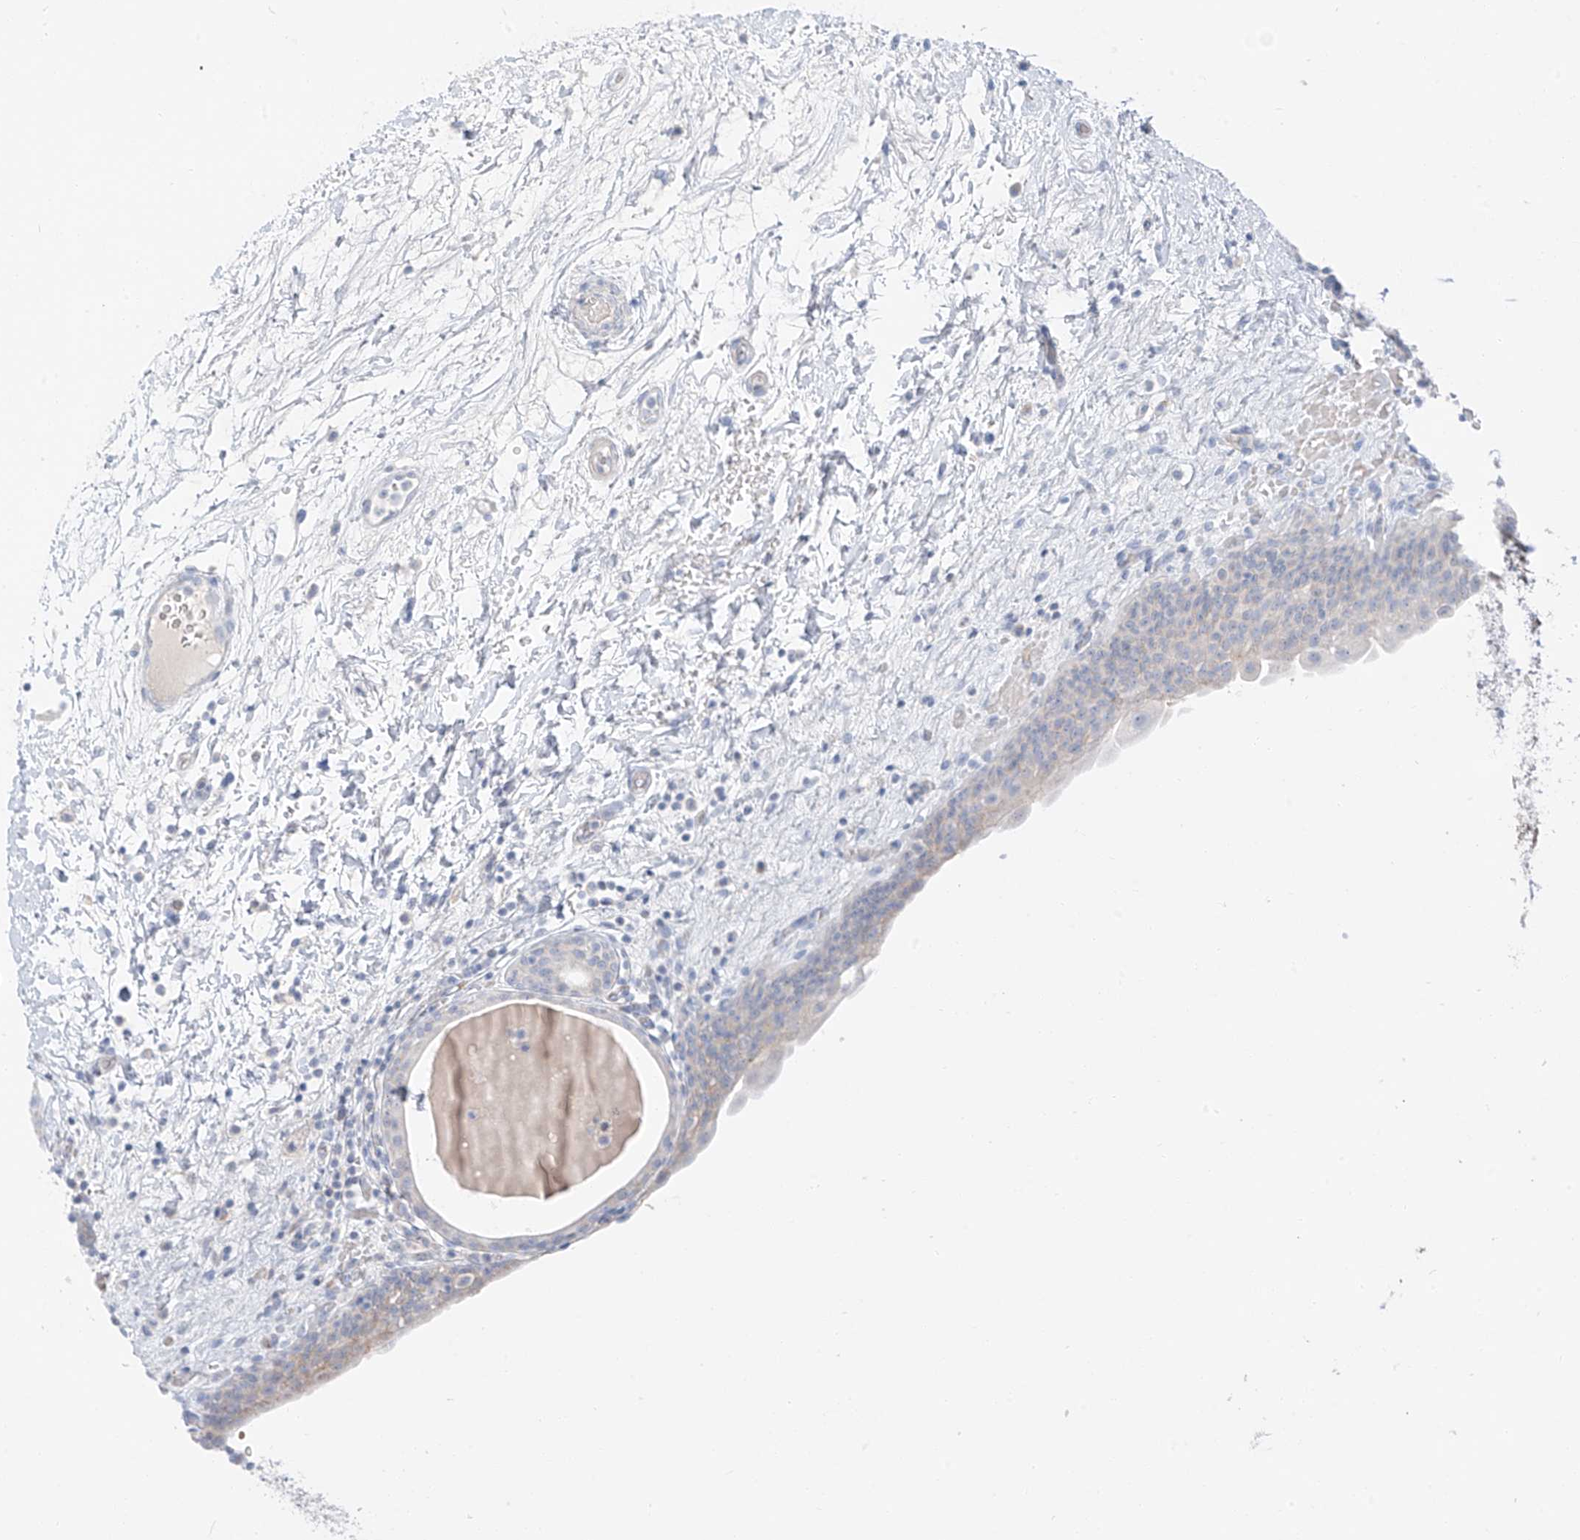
{"staining": {"intensity": "negative", "quantity": "none", "location": "none"}, "tissue": "urinary bladder", "cell_type": "Urothelial cells", "image_type": "normal", "snomed": [{"axis": "morphology", "description": "Normal tissue, NOS"}, {"axis": "topography", "description": "Urinary bladder"}], "caption": "Immunohistochemistry of normal human urinary bladder displays no positivity in urothelial cells.", "gene": "PGC", "patient": {"sex": "male", "age": 83}}